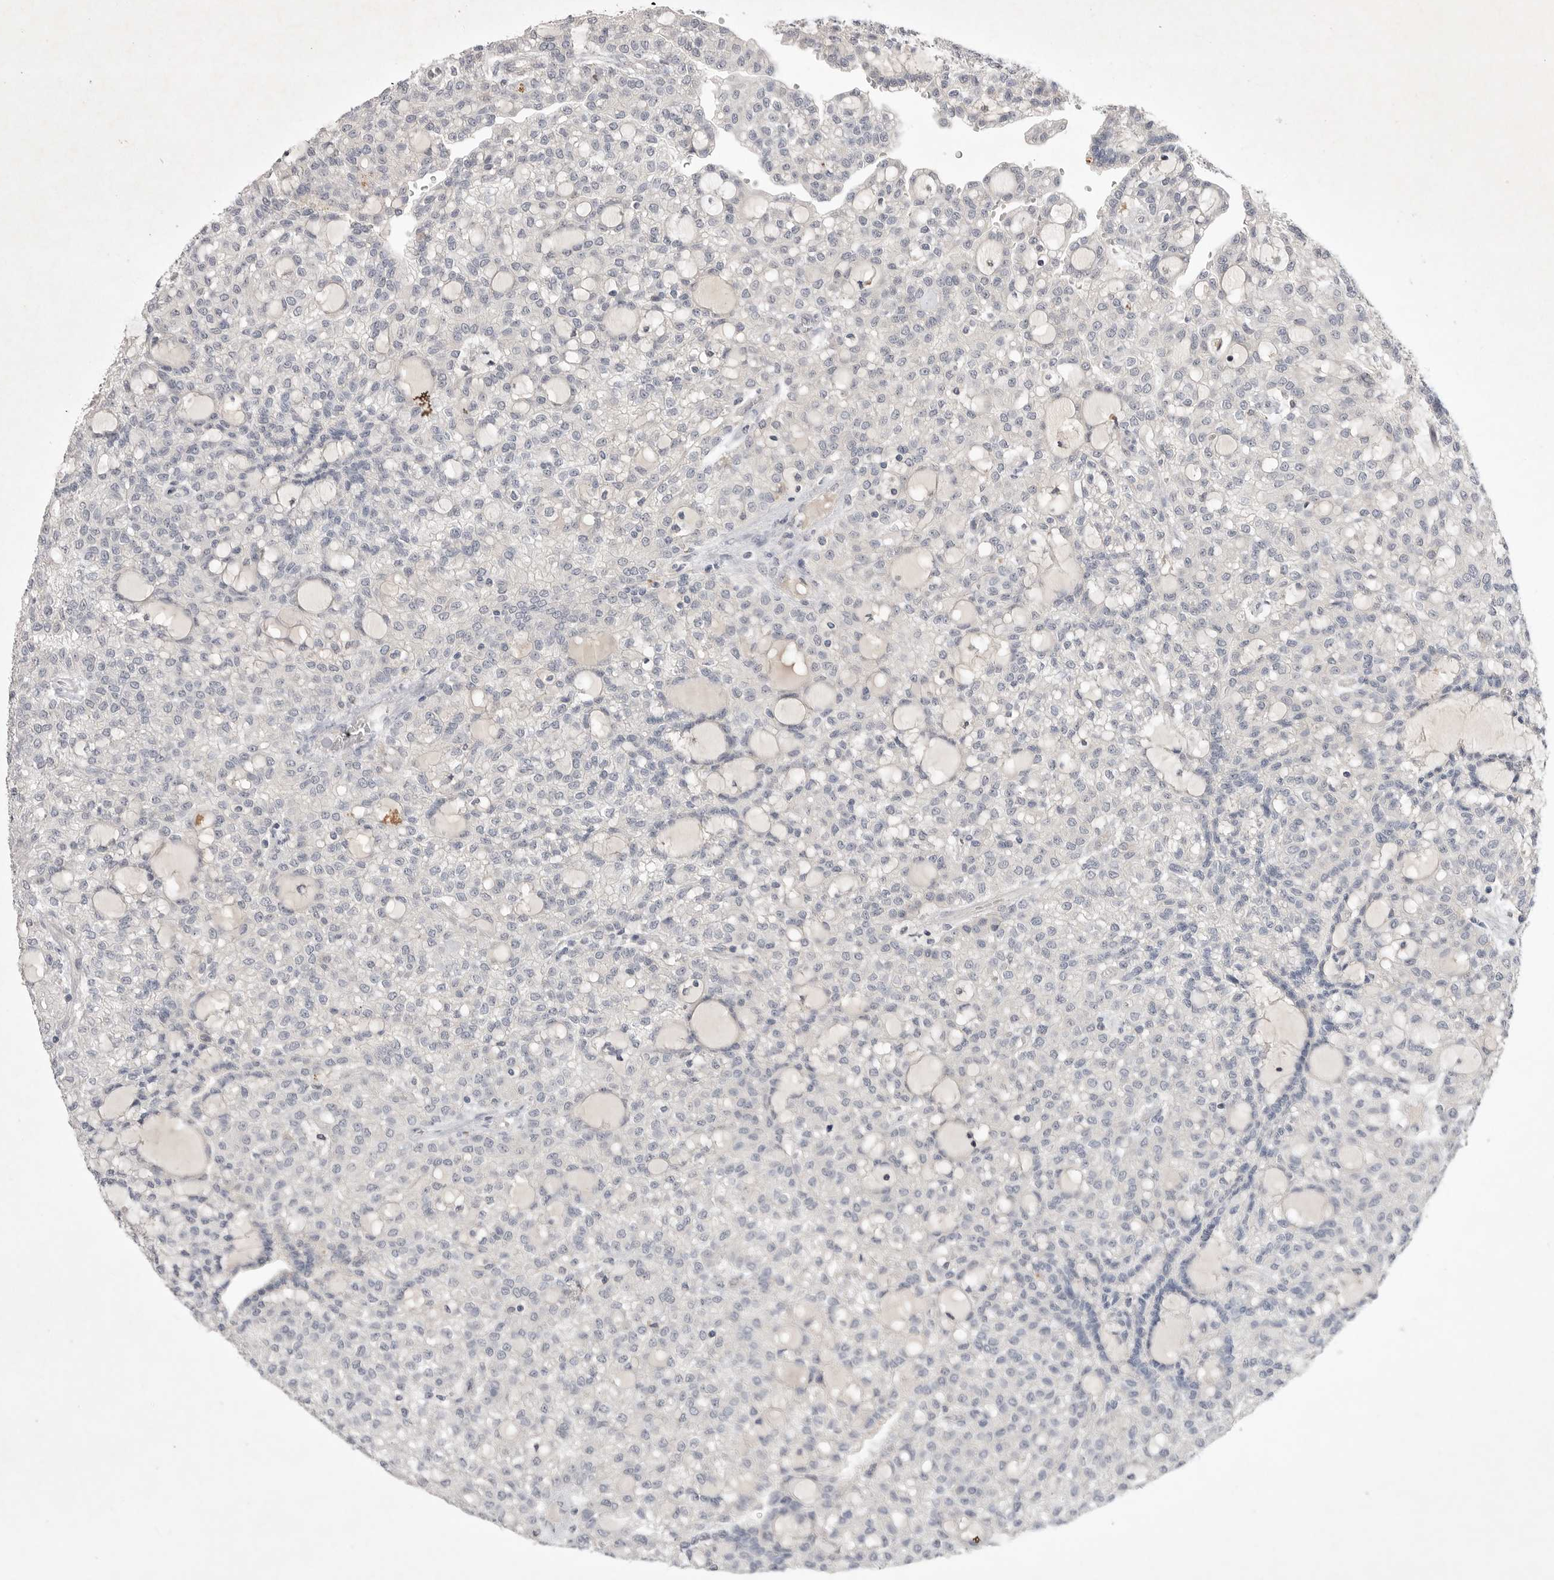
{"staining": {"intensity": "negative", "quantity": "none", "location": "none"}, "tissue": "renal cancer", "cell_type": "Tumor cells", "image_type": "cancer", "snomed": [{"axis": "morphology", "description": "Adenocarcinoma, NOS"}, {"axis": "topography", "description": "Kidney"}], "caption": "IHC photomicrograph of neoplastic tissue: human adenocarcinoma (renal) stained with DAB exhibits no significant protein expression in tumor cells.", "gene": "ITGAD", "patient": {"sex": "male", "age": 63}}